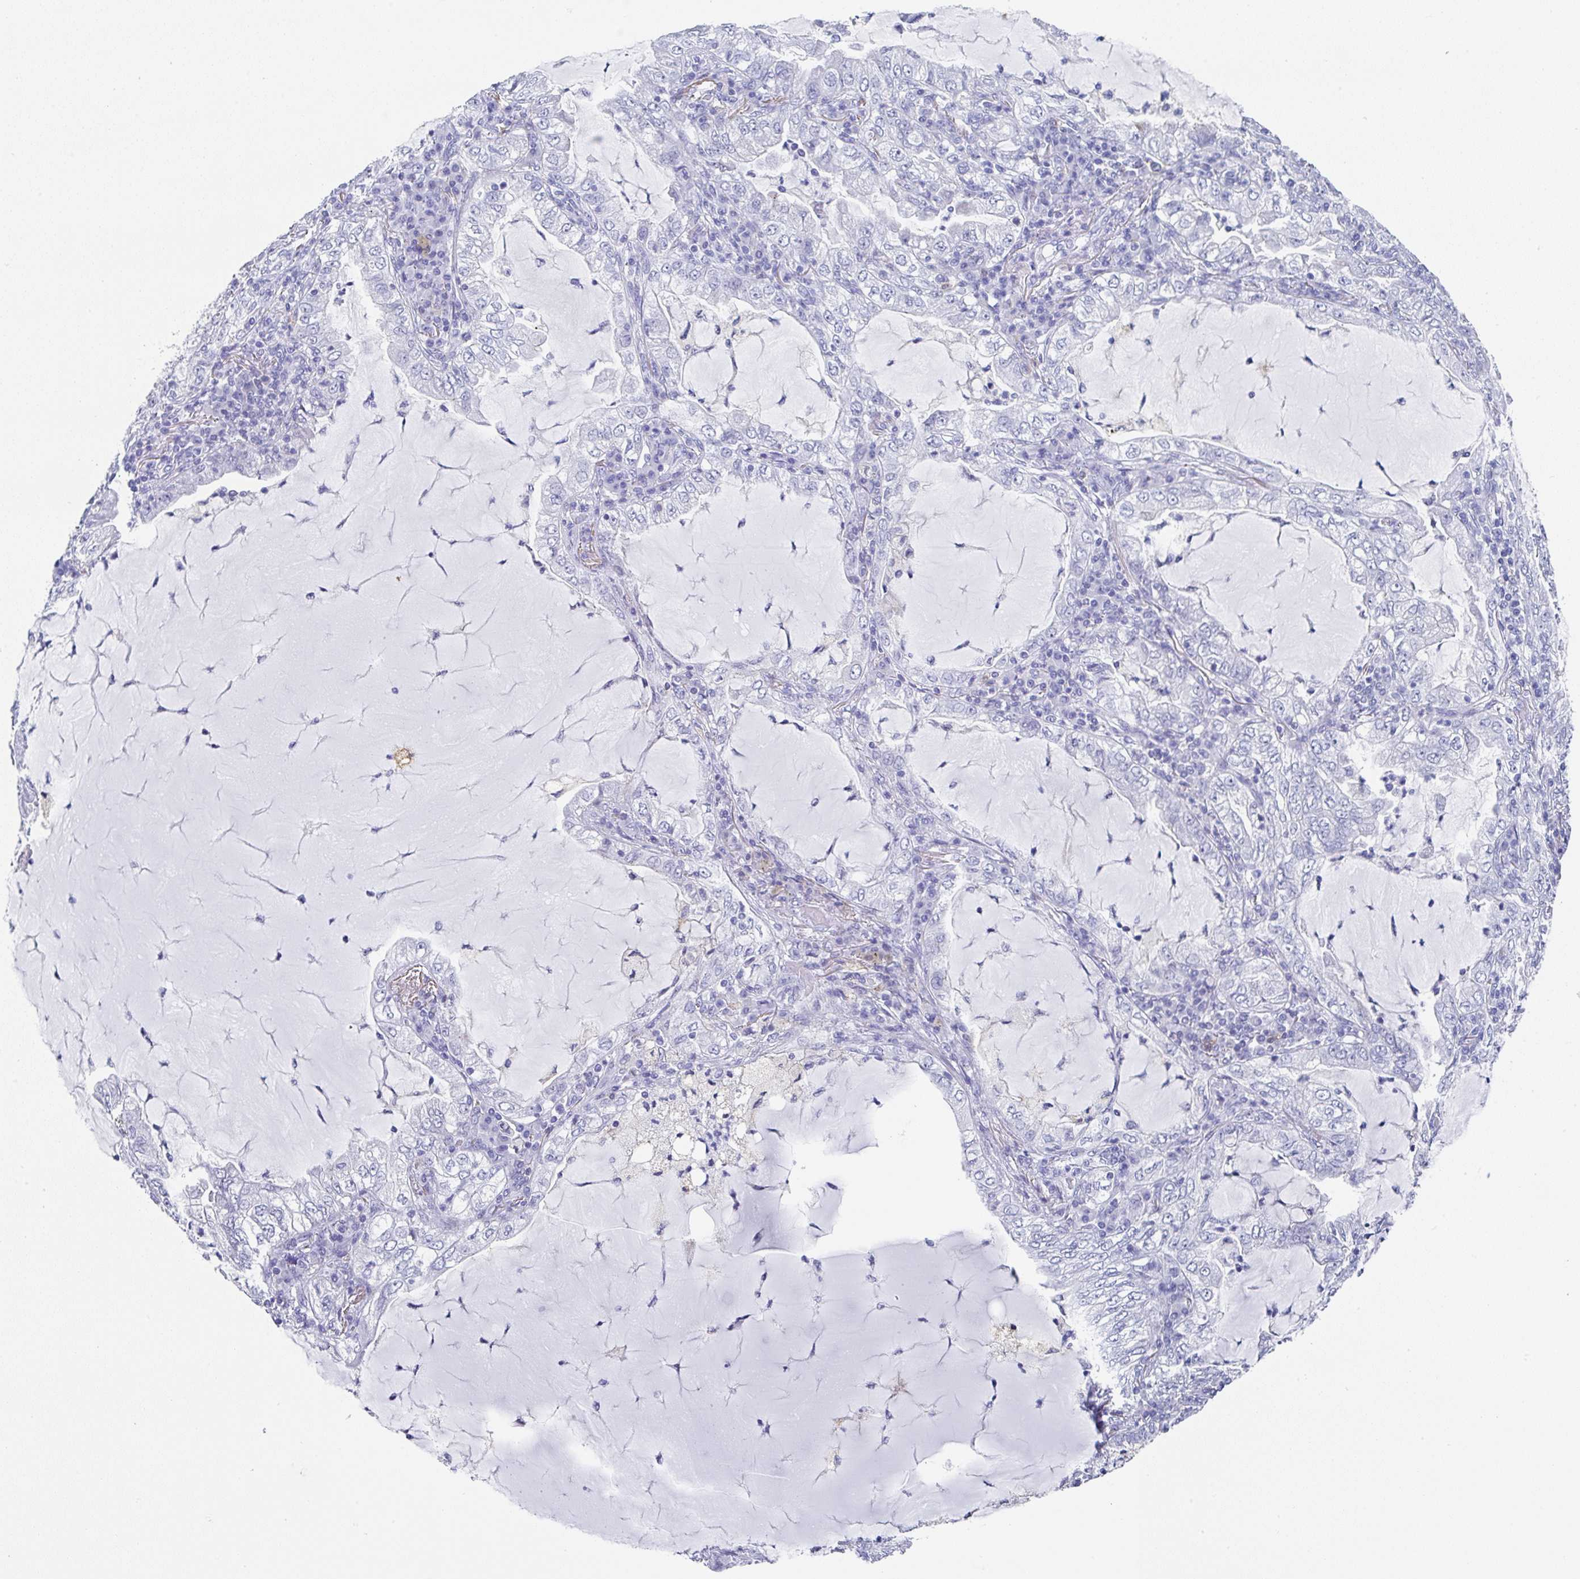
{"staining": {"intensity": "negative", "quantity": "none", "location": "none"}, "tissue": "lung cancer", "cell_type": "Tumor cells", "image_type": "cancer", "snomed": [{"axis": "morphology", "description": "Adenocarcinoma, NOS"}, {"axis": "topography", "description": "Lung"}], "caption": "Immunohistochemistry of human lung cancer displays no positivity in tumor cells. The staining is performed using DAB (3,3'-diaminobenzidine) brown chromogen with nuclei counter-stained in using hematoxylin.", "gene": "TNFRSF8", "patient": {"sex": "female", "age": 73}}